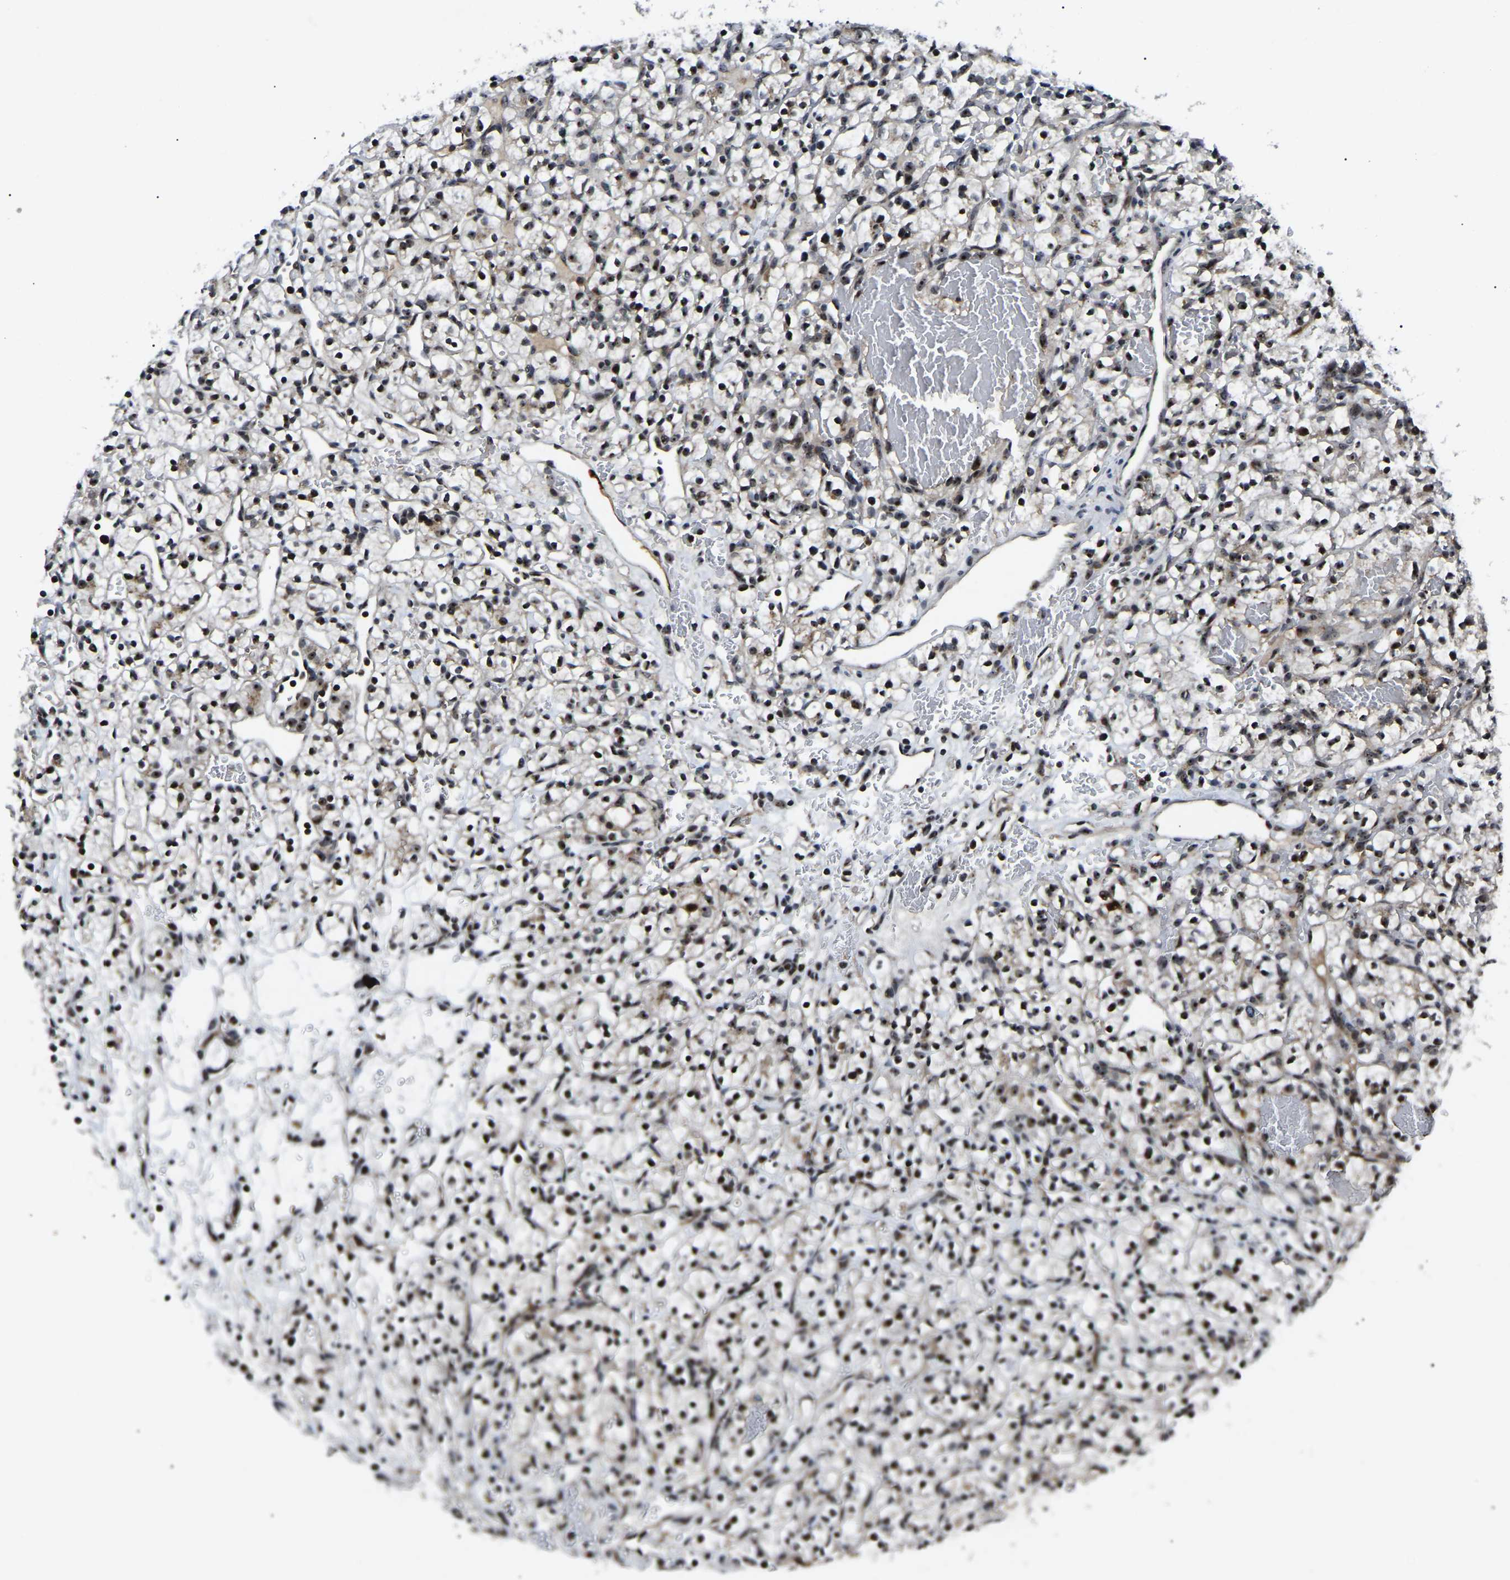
{"staining": {"intensity": "moderate", "quantity": ">75%", "location": "nuclear"}, "tissue": "renal cancer", "cell_type": "Tumor cells", "image_type": "cancer", "snomed": [{"axis": "morphology", "description": "Adenocarcinoma, NOS"}, {"axis": "topography", "description": "Kidney"}], "caption": "Renal cancer (adenocarcinoma) stained with a protein marker demonstrates moderate staining in tumor cells.", "gene": "RBM28", "patient": {"sex": "female", "age": 57}}